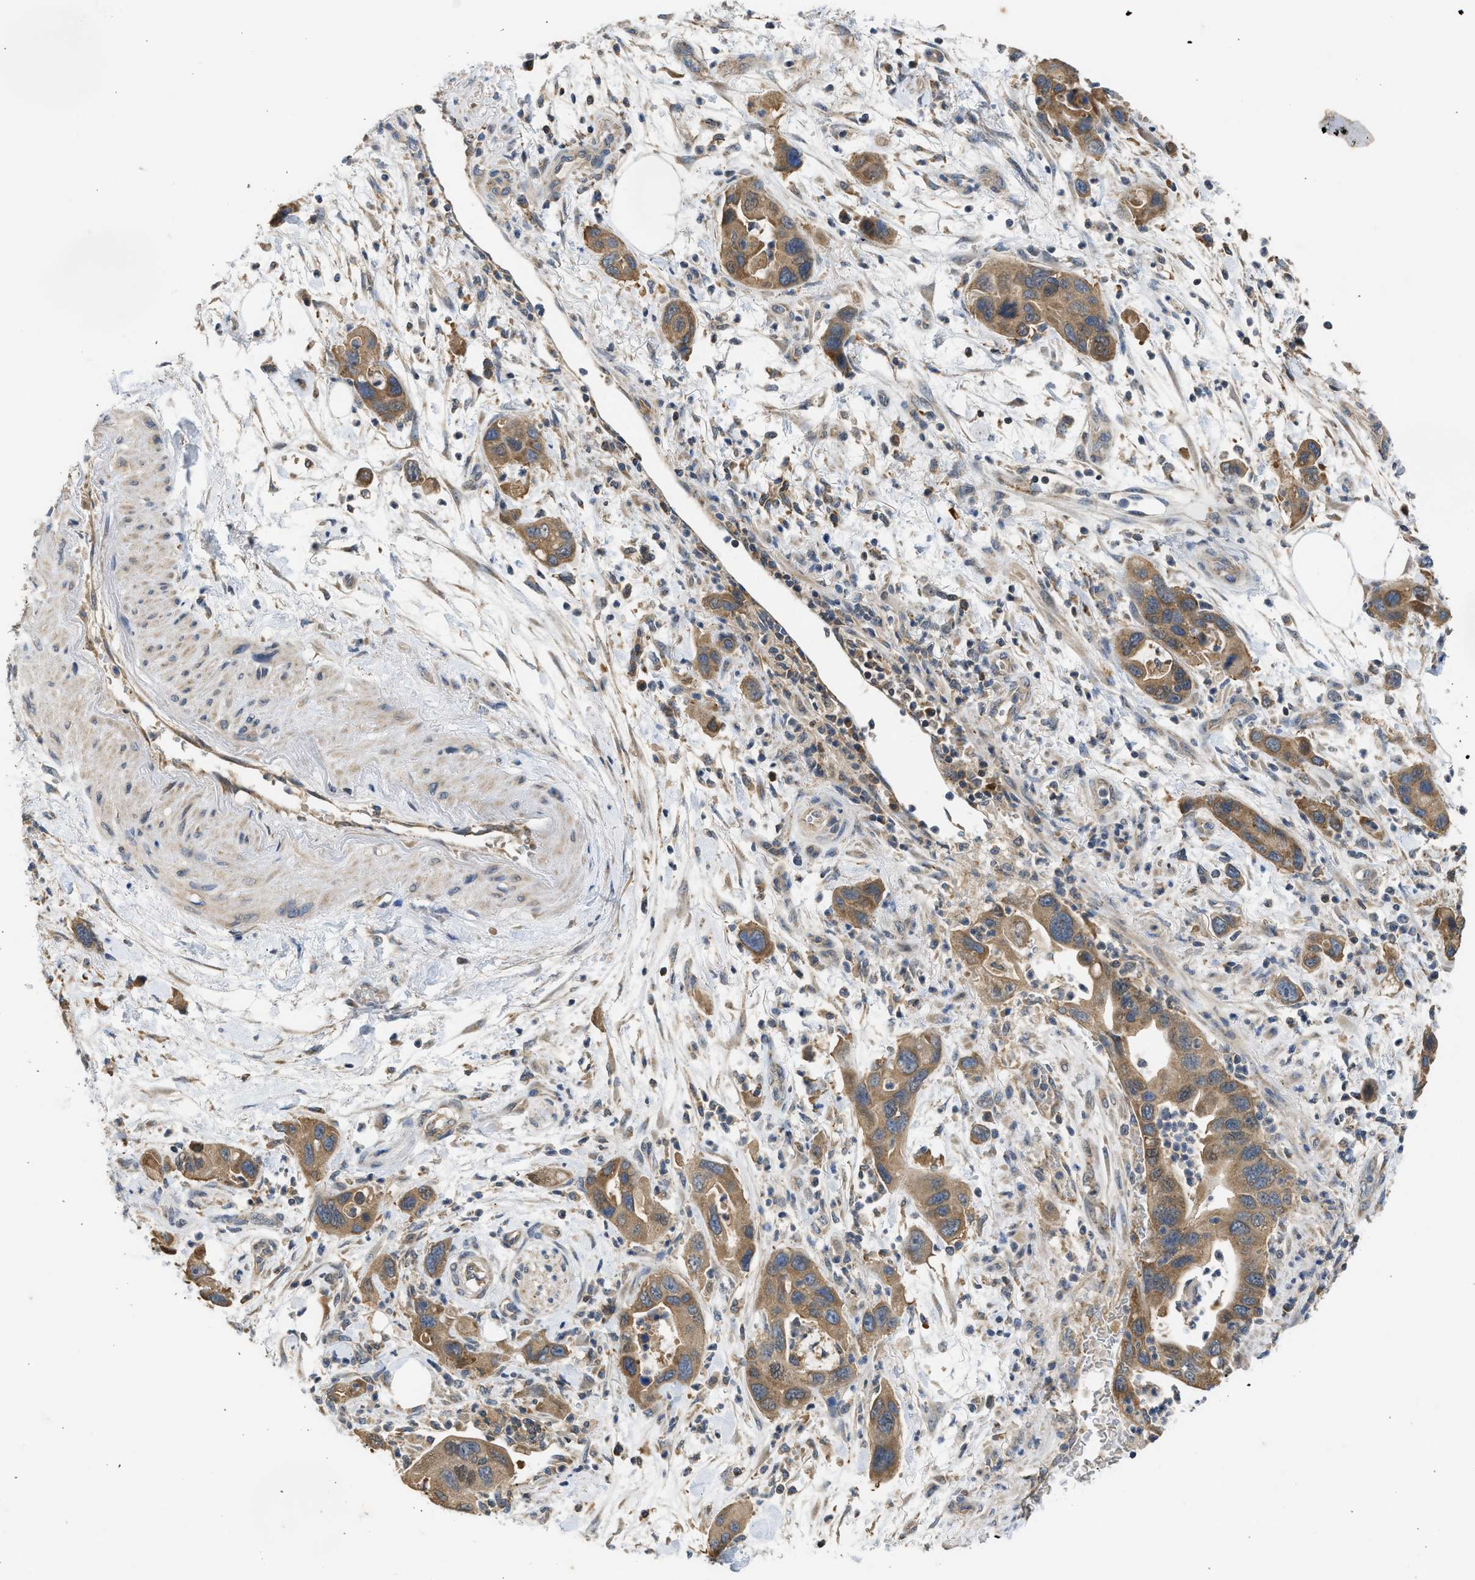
{"staining": {"intensity": "moderate", "quantity": ">75%", "location": "cytoplasmic/membranous"}, "tissue": "pancreatic cancer", "cell_type": "Tumor cells", "image_type": "cancer", "snomed": [{"axis": "morphology", "description": "Normal tissue, NOS"}, {"axis": "morphology", "description": "Adenocarcinoma, NOS"}, {"axis": "topography", "description": "Pancreas"}], "caption": "Tumor cells display medium levels of moderate cytoplasmic/membranous positivity in approximately >75% of cells in pancreatic cancer (adenocarcinoma).", "gene": "CYP1A1", "patient": {"sex": "female", "age": 71}}